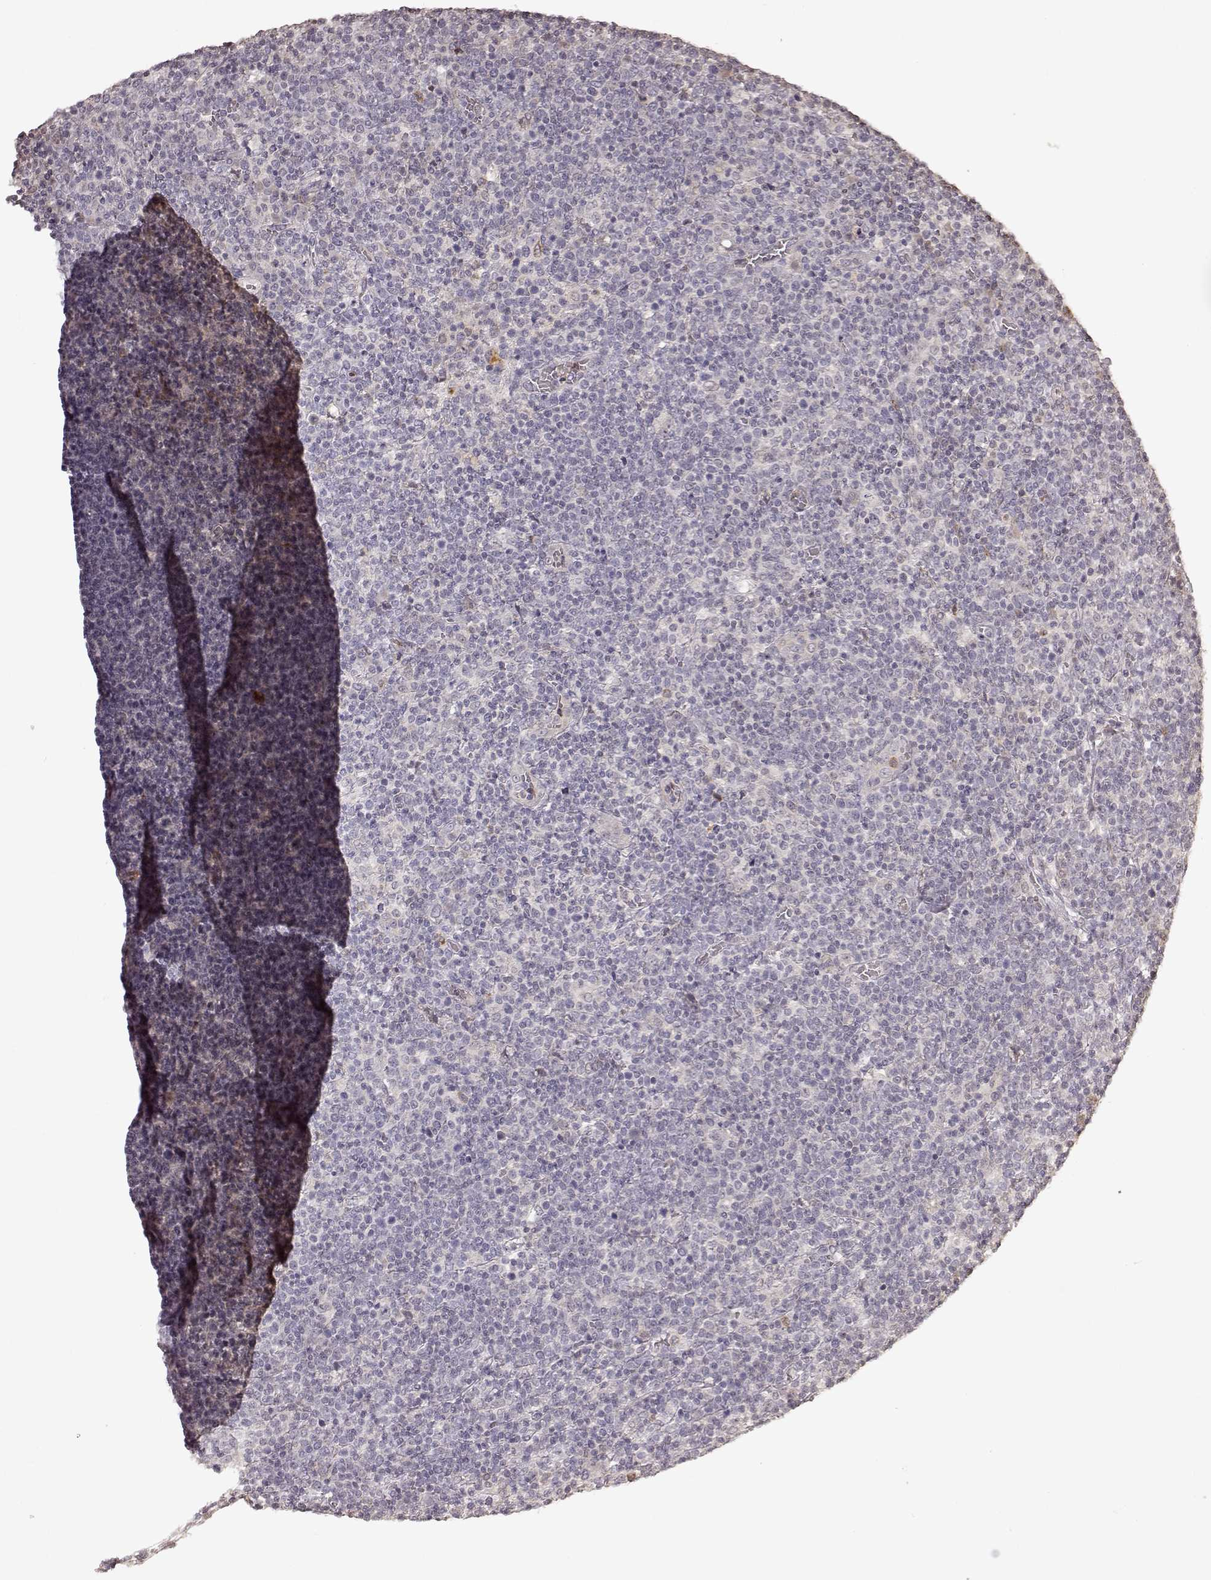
{"staining": {"intensity": "negative", "quantity": "none", "location": "none"}, "tissue": "lymphoma", "cell_type": "Tumor cells", "image_type": "cancer", "snomed": [{"axis": "morphology", "description": "Malignant lymphoma, non-Hodgkin's type, High grade"}, {"axis": "topography", "description": "Lymph node"}], "caption": "IHC image of neoplastic tissue: human high-grade malignant lymphoma, non-Hodgkin's type stained with DAB (3,3'-diaminobenzidine) shows no significant protein expression in tumor cells. Nuclei are stained in blue.", "gene": "CRB1", "patient": {"sex": "male", "age": 61}}